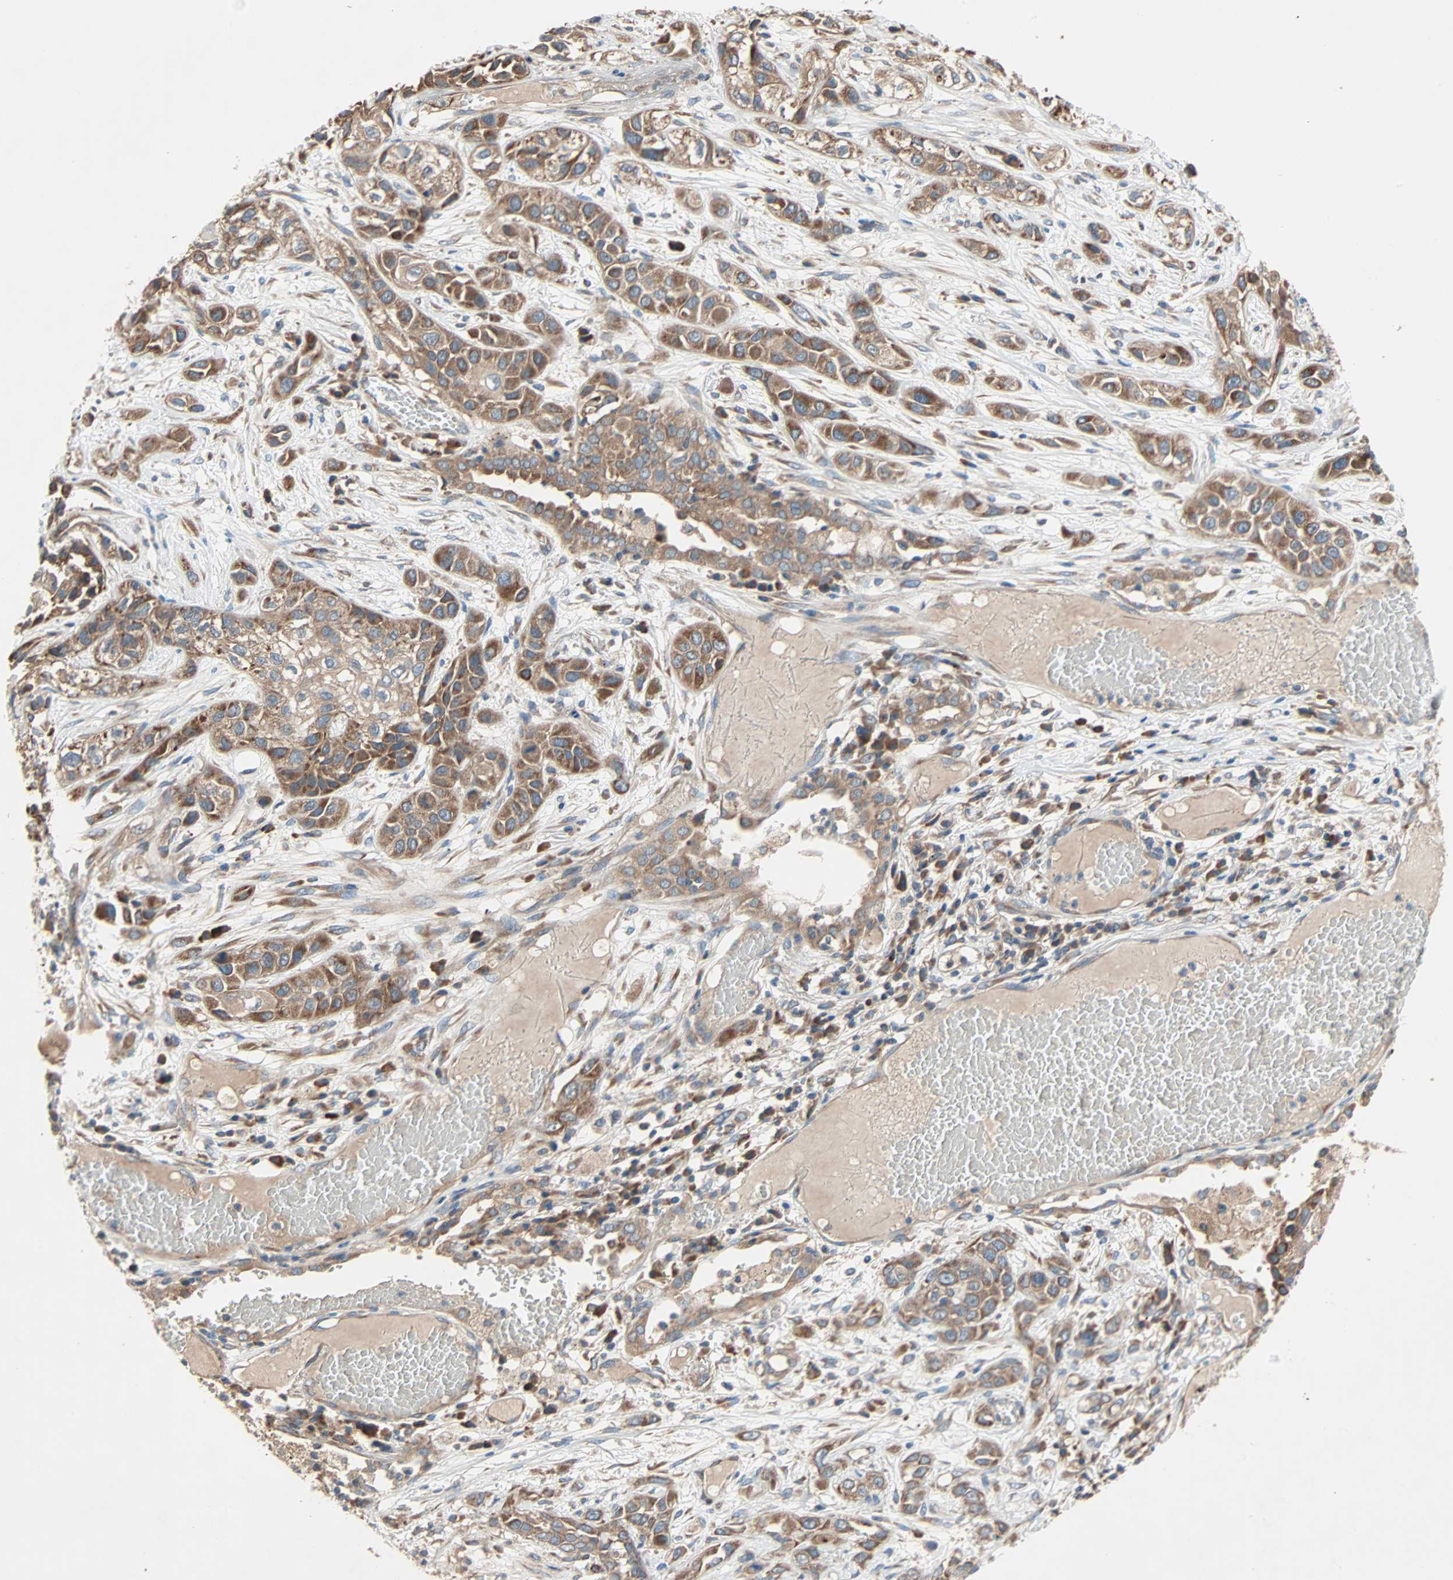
{"staining": {"intensity": "moderate", "quantity": ">75%", "location": "cytoplasmic/membranous"}, "tissue": "lung cancer", "cell_type": "Tumor cells", "image_type": "cancer", "snomed": [{"axis": "morphology", "description": "Squamous cell carcinoma, NOS"}, {"axis": "topography", "description": "Lung"}], "caption": "The micrograph reveals a brown stain indicating the presence of a protein in the cytoplasmic/membranous of tumor cells in lung cancer (squamous cell carcinoma). The protein is shown in brown color, while the nuclei are stained blue.", "gene": "XYLT1", "patient": {"sex": "male", "age": 71}}